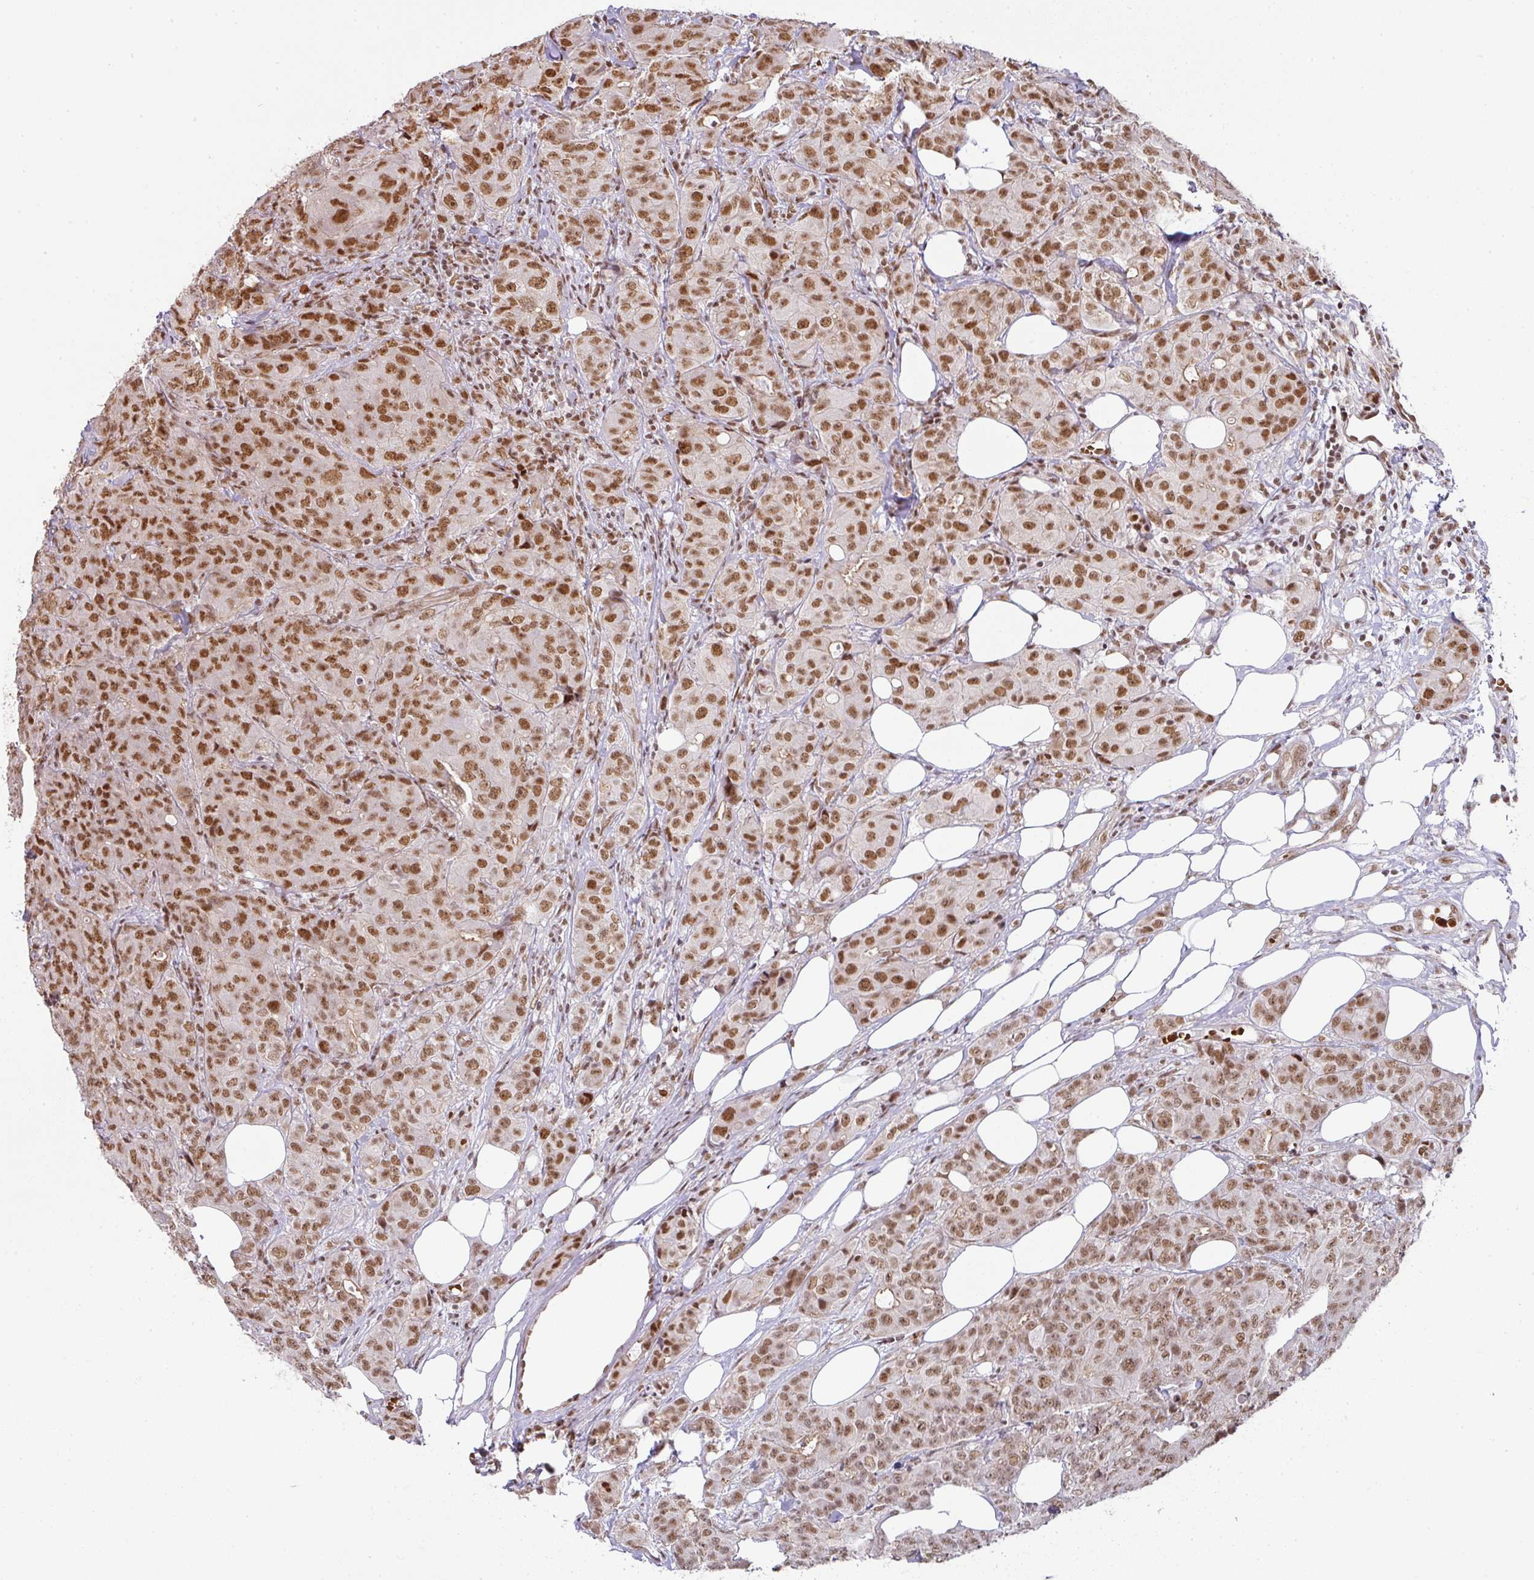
{"staining": {"intensity": "moderate", "quantity": ">75%", "location": "nuclear"}, "tissue": "breast cancer", "cell_type": "Tumor cells", "image_type": "cancer", "snomed": [{"axis": "morphology", "description": "Duct carcinoma"}, {"axis": "topography", "description": "Breast"}], "caption": "Immunohistochemical staining of breast cancer (intraductal carcinoma) exhibits medium levels of moderate nuclear positivity in approximately >75% of tumor cells.", "gene": "NCOA5", "patient": {"sex": "female", "age": 43}}